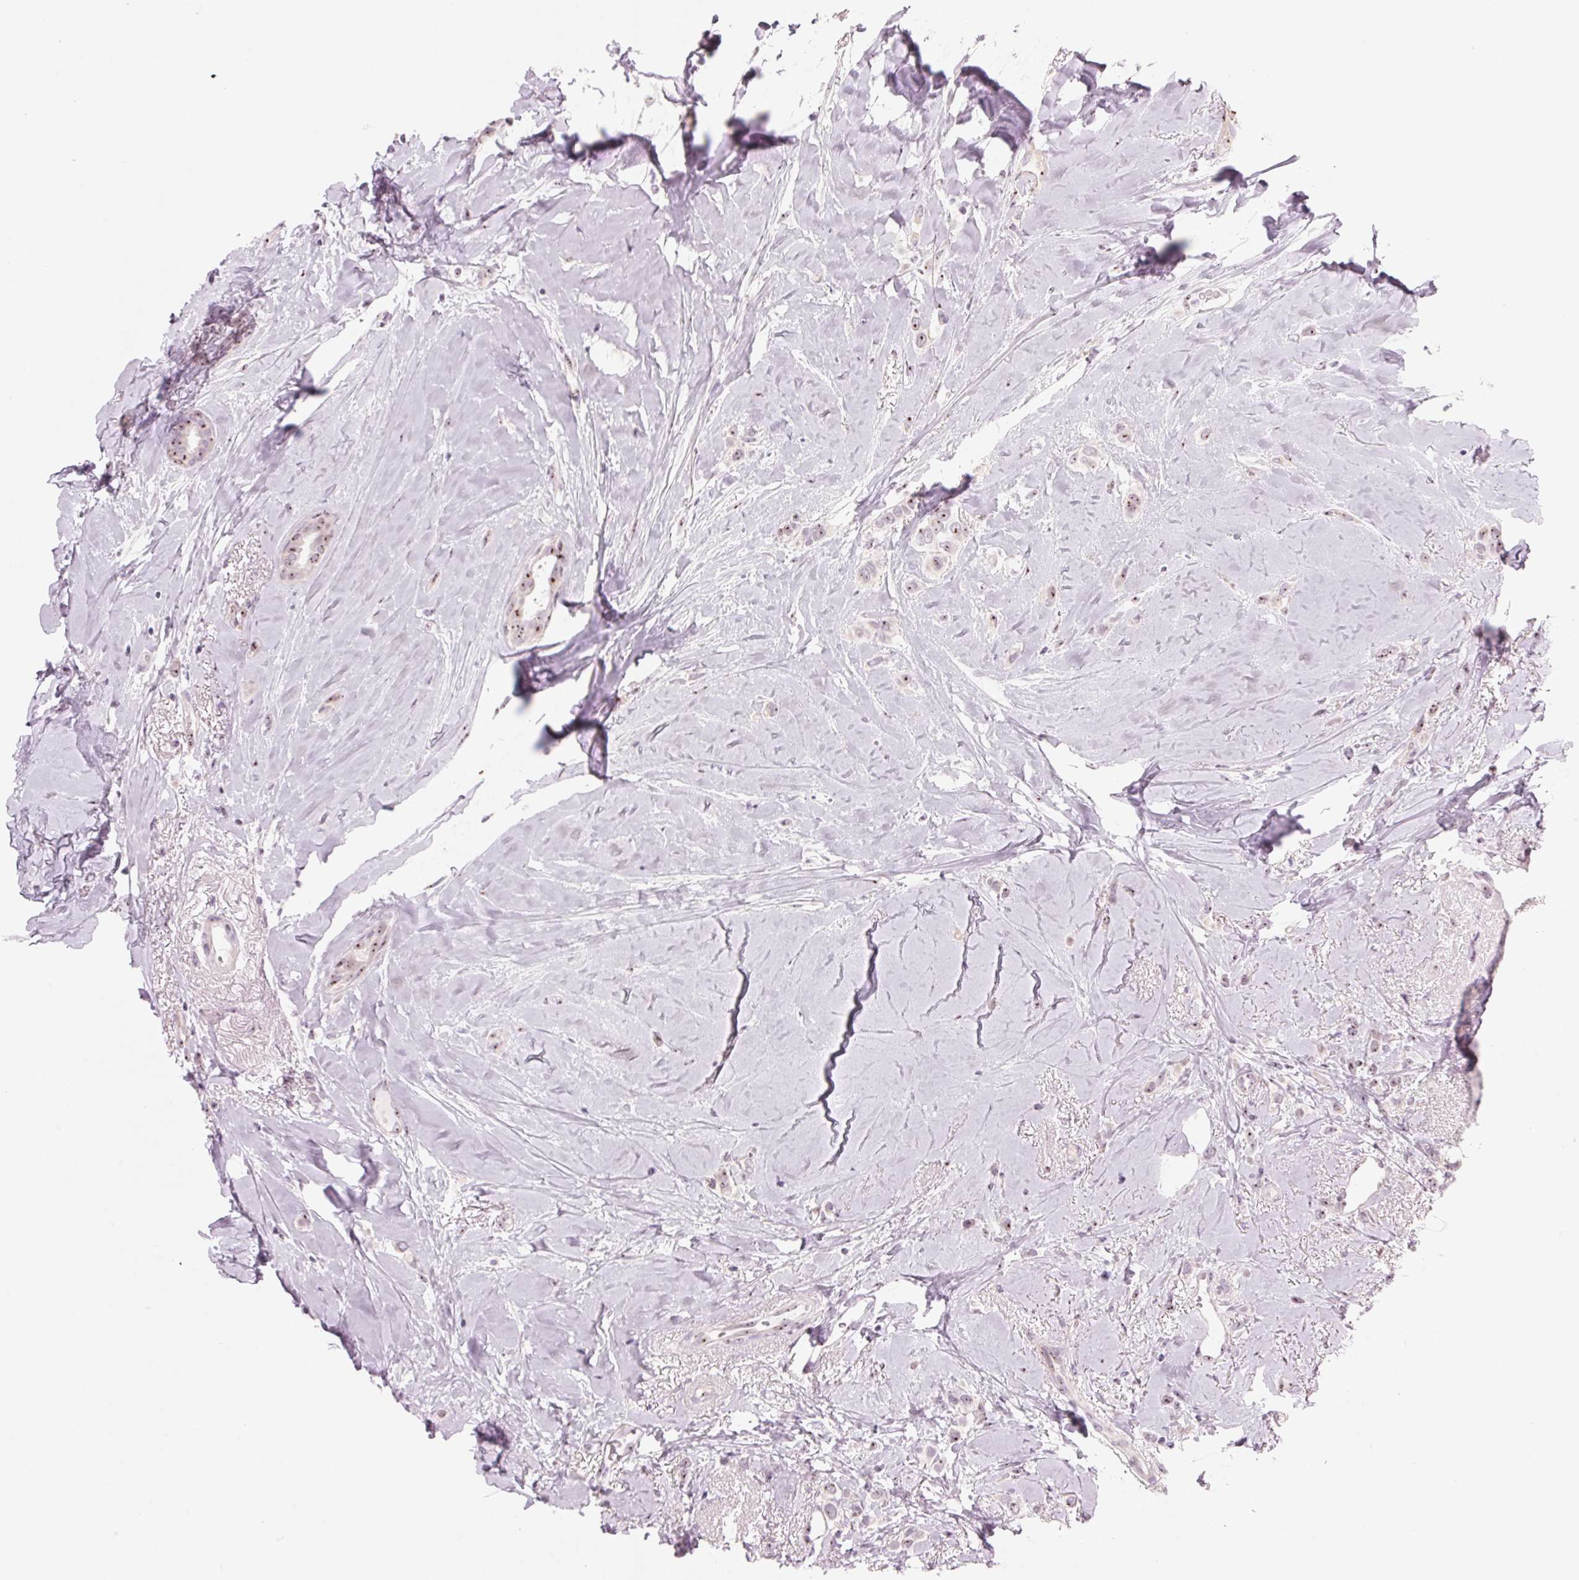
{"staining": {"intensity": "weak", "quantity": "<25%", "location": "nuclear"}, "tissue": "breast cancer", "cell_type": "Tumor cells", "image_type": "cancer", "snomed": [{"axis": "morphology", "description": "Lobular carcinoma"}, {"axis": "topography", "description": "Breast"}], "caption": "The immunohistochemistry micrograph has no significant staining in tumor cells of breast cancer (lobular carcinoma) tissue.", "gene": "DNTTIP2", "patient": {"sex": "female", "age": 66}}